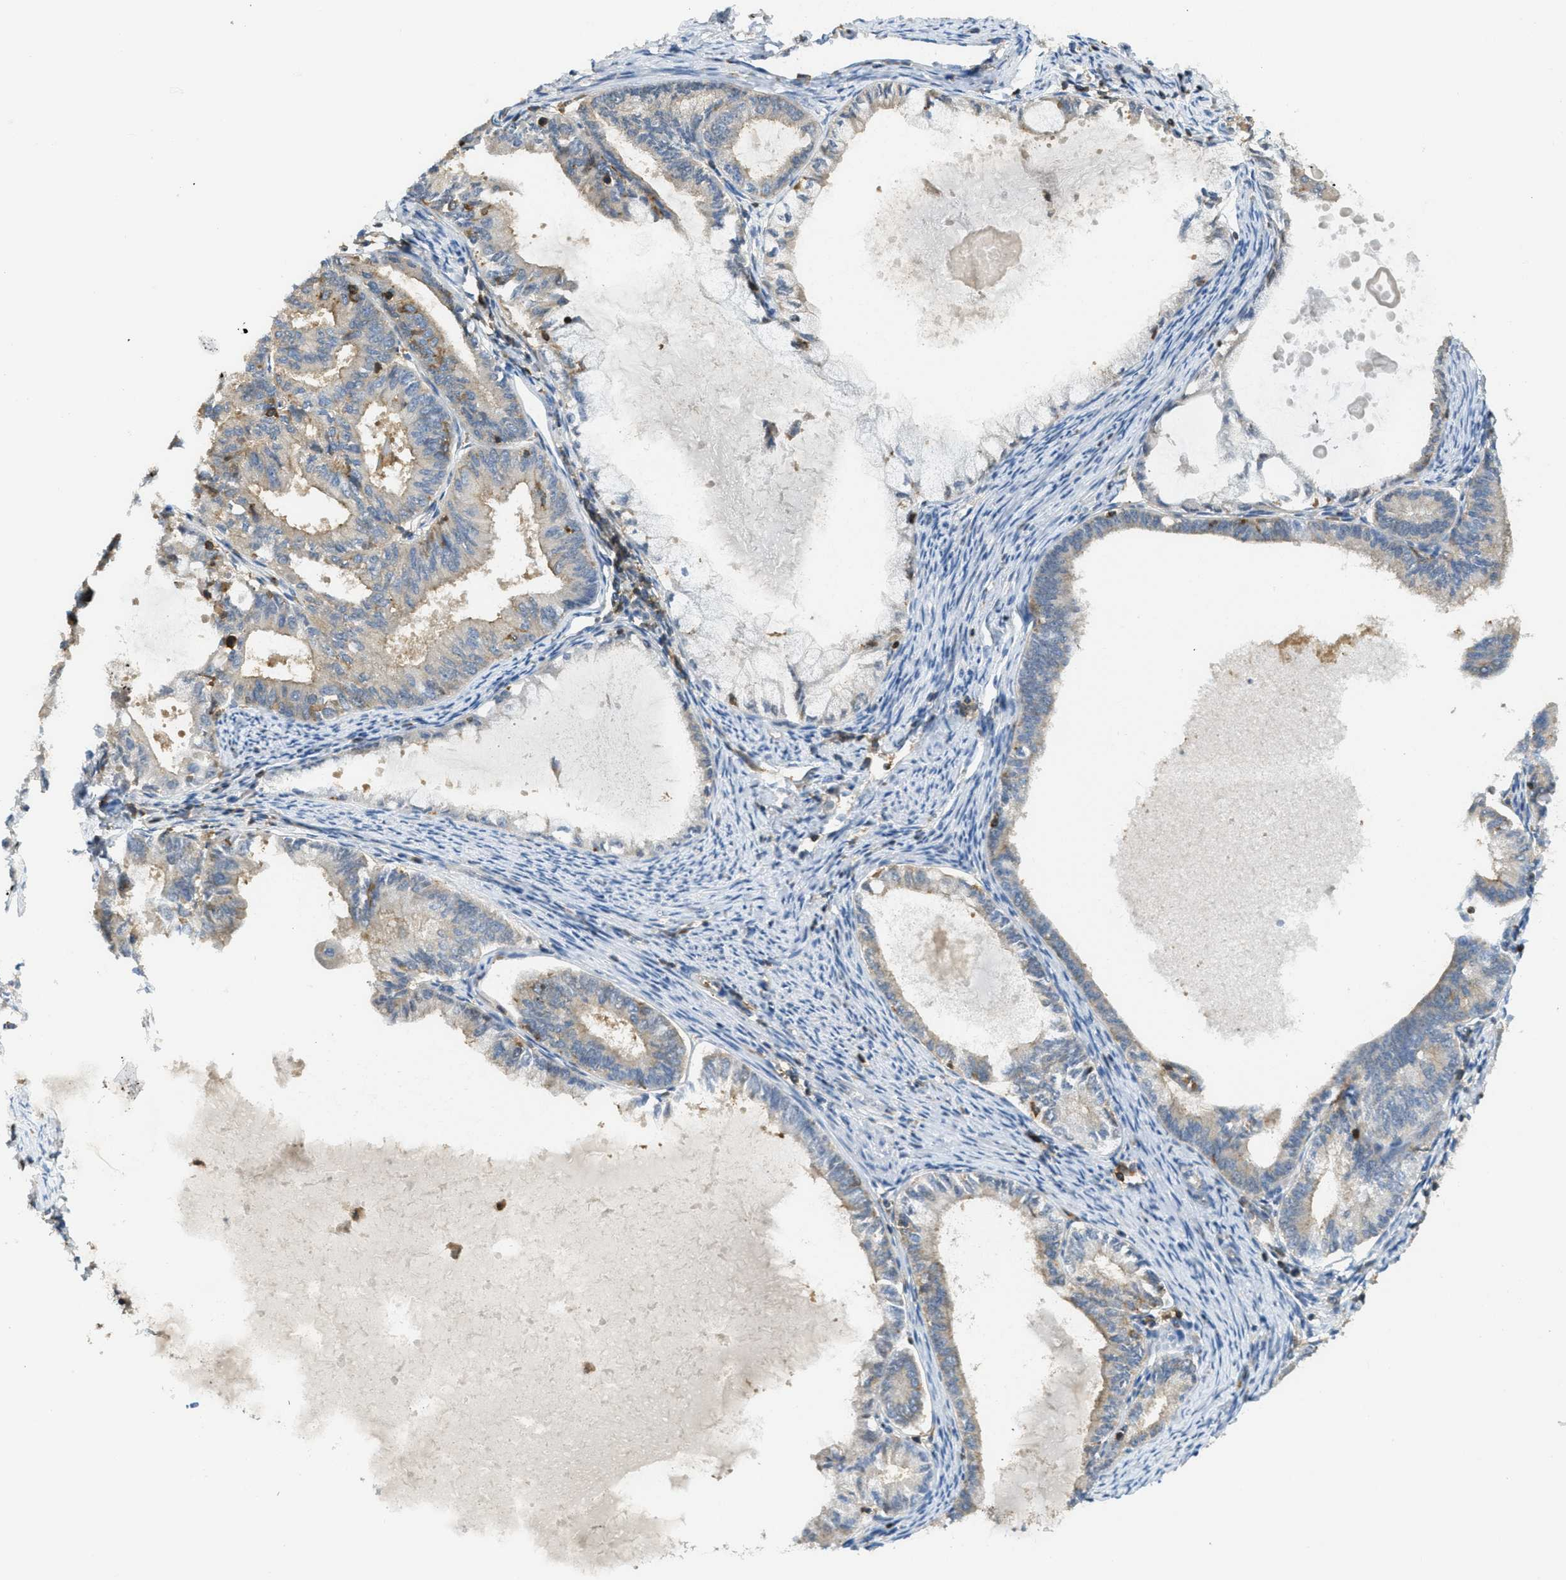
{"staining": {"intensity": "weak", "quantity": "25%-75%", "location": "cytoplasmic/membranous"}, "tissue": "endometrial cancer", "cell_type": "Tumor cells", "image_type": "cancer", "snomed": [{"axis": "morphology", "description": "Adenocarcinoma, NOS"}, {"axis": "topography", "description": "Endometrium"}], "caption": "Tumor cells display low levels of weak cytoplasmic/membranous staining in approximately 25%-75% of cells in human adenocarcinoma (endometrial).", "gene": "GRIK2", "patient": {"sex": "female", "age": 86}}